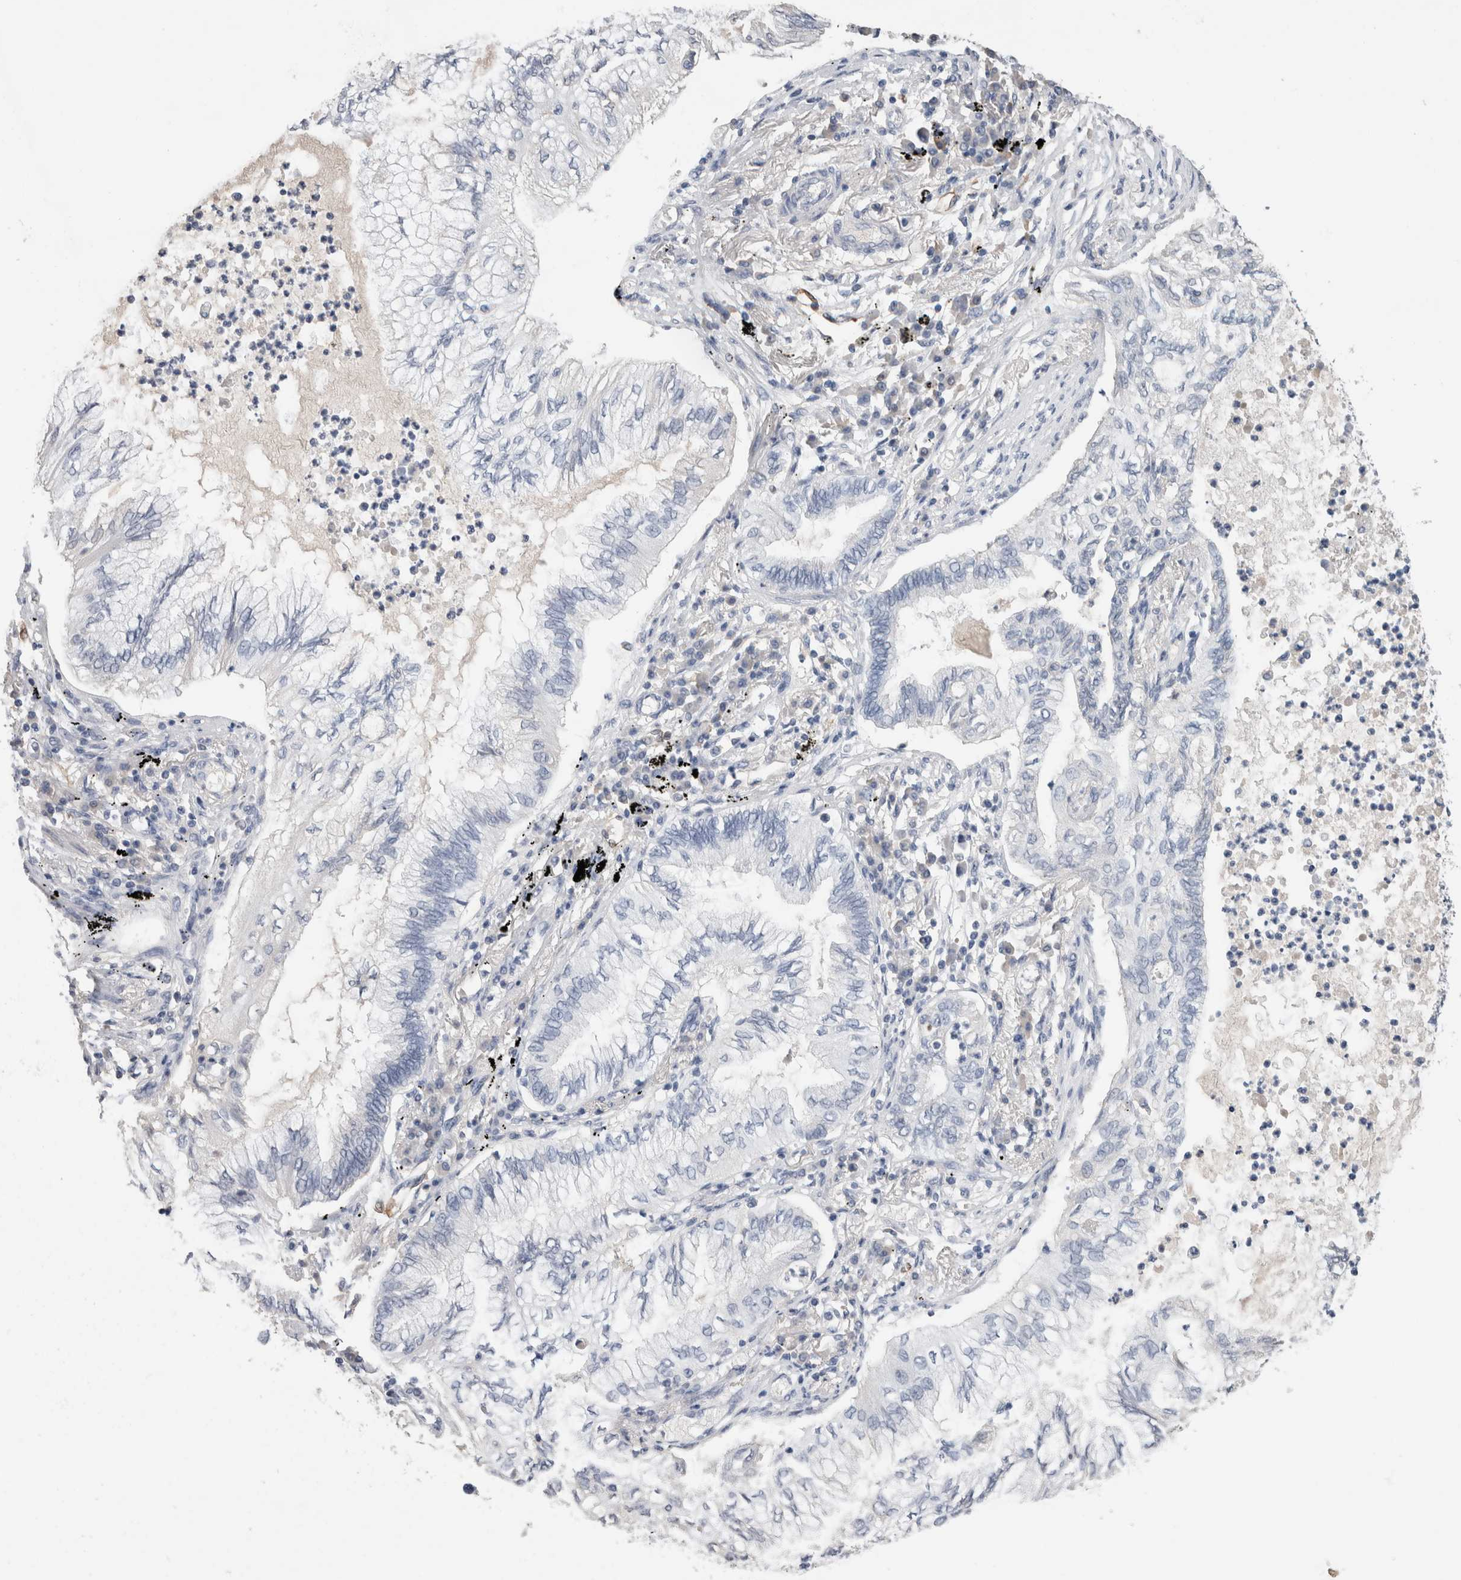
{"staining": {"intensity": "negative", "quantity": "none", "location": "none"}, "tissue": "lung cancer", "cell_type": "Tumor cells", "image_type": "cancer", "snomed": [{"axis": "morphology", "description": "Normal tissue, NOS"}, {"axis": "morphology", "description": "Adenocarcinoma, NOS"}, {"axis": "topography", "description": "Bronchus"}, {"axis": "topography", "description": "Lung"}], "caption": "Immunohistochemistry micrograph of human adenocarcinoma (lung) stained for a protein (brown), which reveals no positivity in tumor cells.", "gene": "FABP4", "patient": {"sex": "female", "age": 70}}